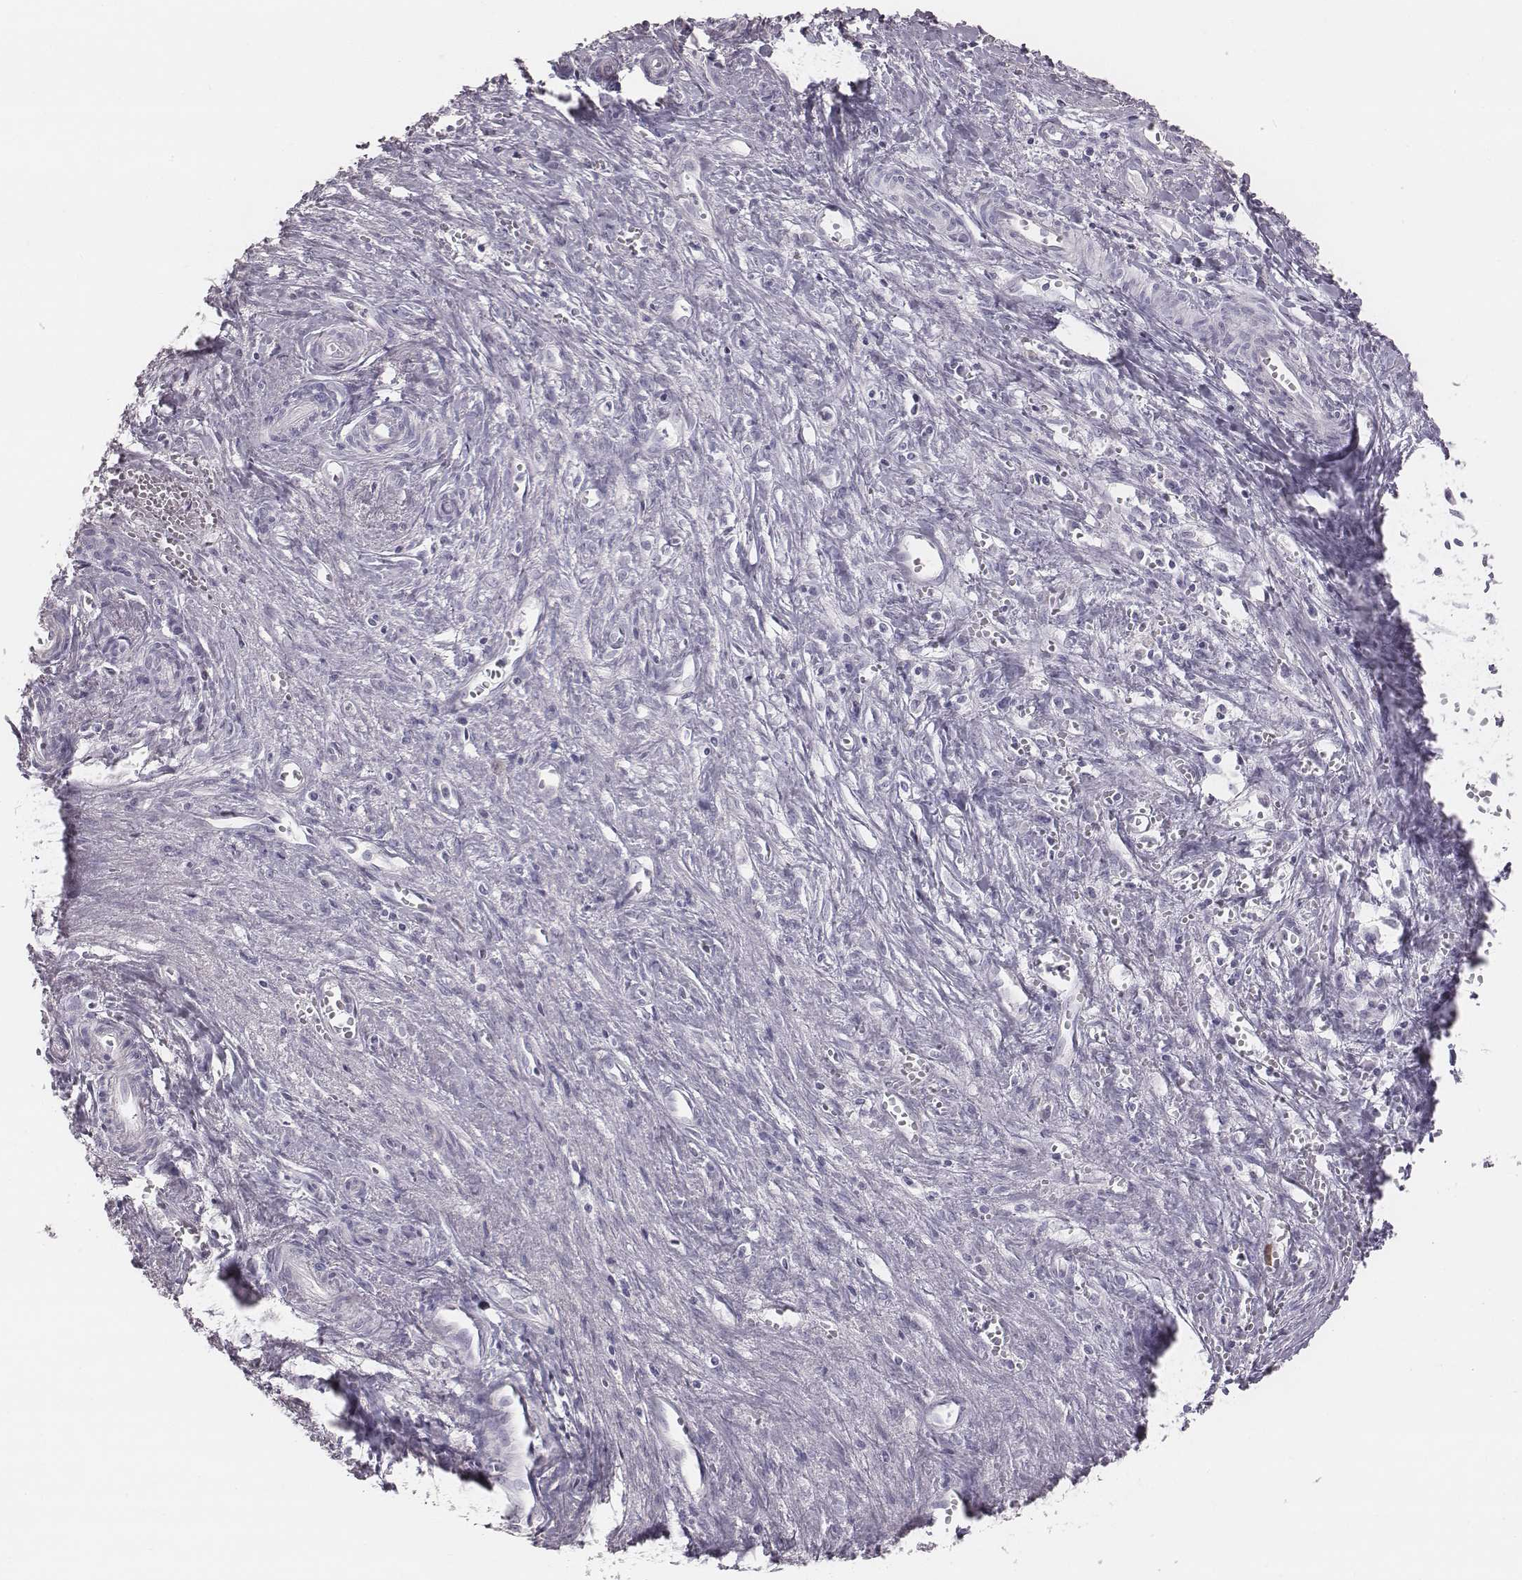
{"staining": {"intensity": "negative", "quantity": "none", "location": "none"}, "tissue": "liver cancer", "cell_type": "Tumor cells", "image_type": "cancer", "snomed": [{"axis": "morphology", "description": "Cholangiocarcinoma"}, {"axis": "topography", "description": "Liver"}], "caption": "Tumor cells are negative for brown protein staining in liver cholangiocarcinoma.", "gene": "C6orf58", "patient": {"sex": "female", "age": 65}}